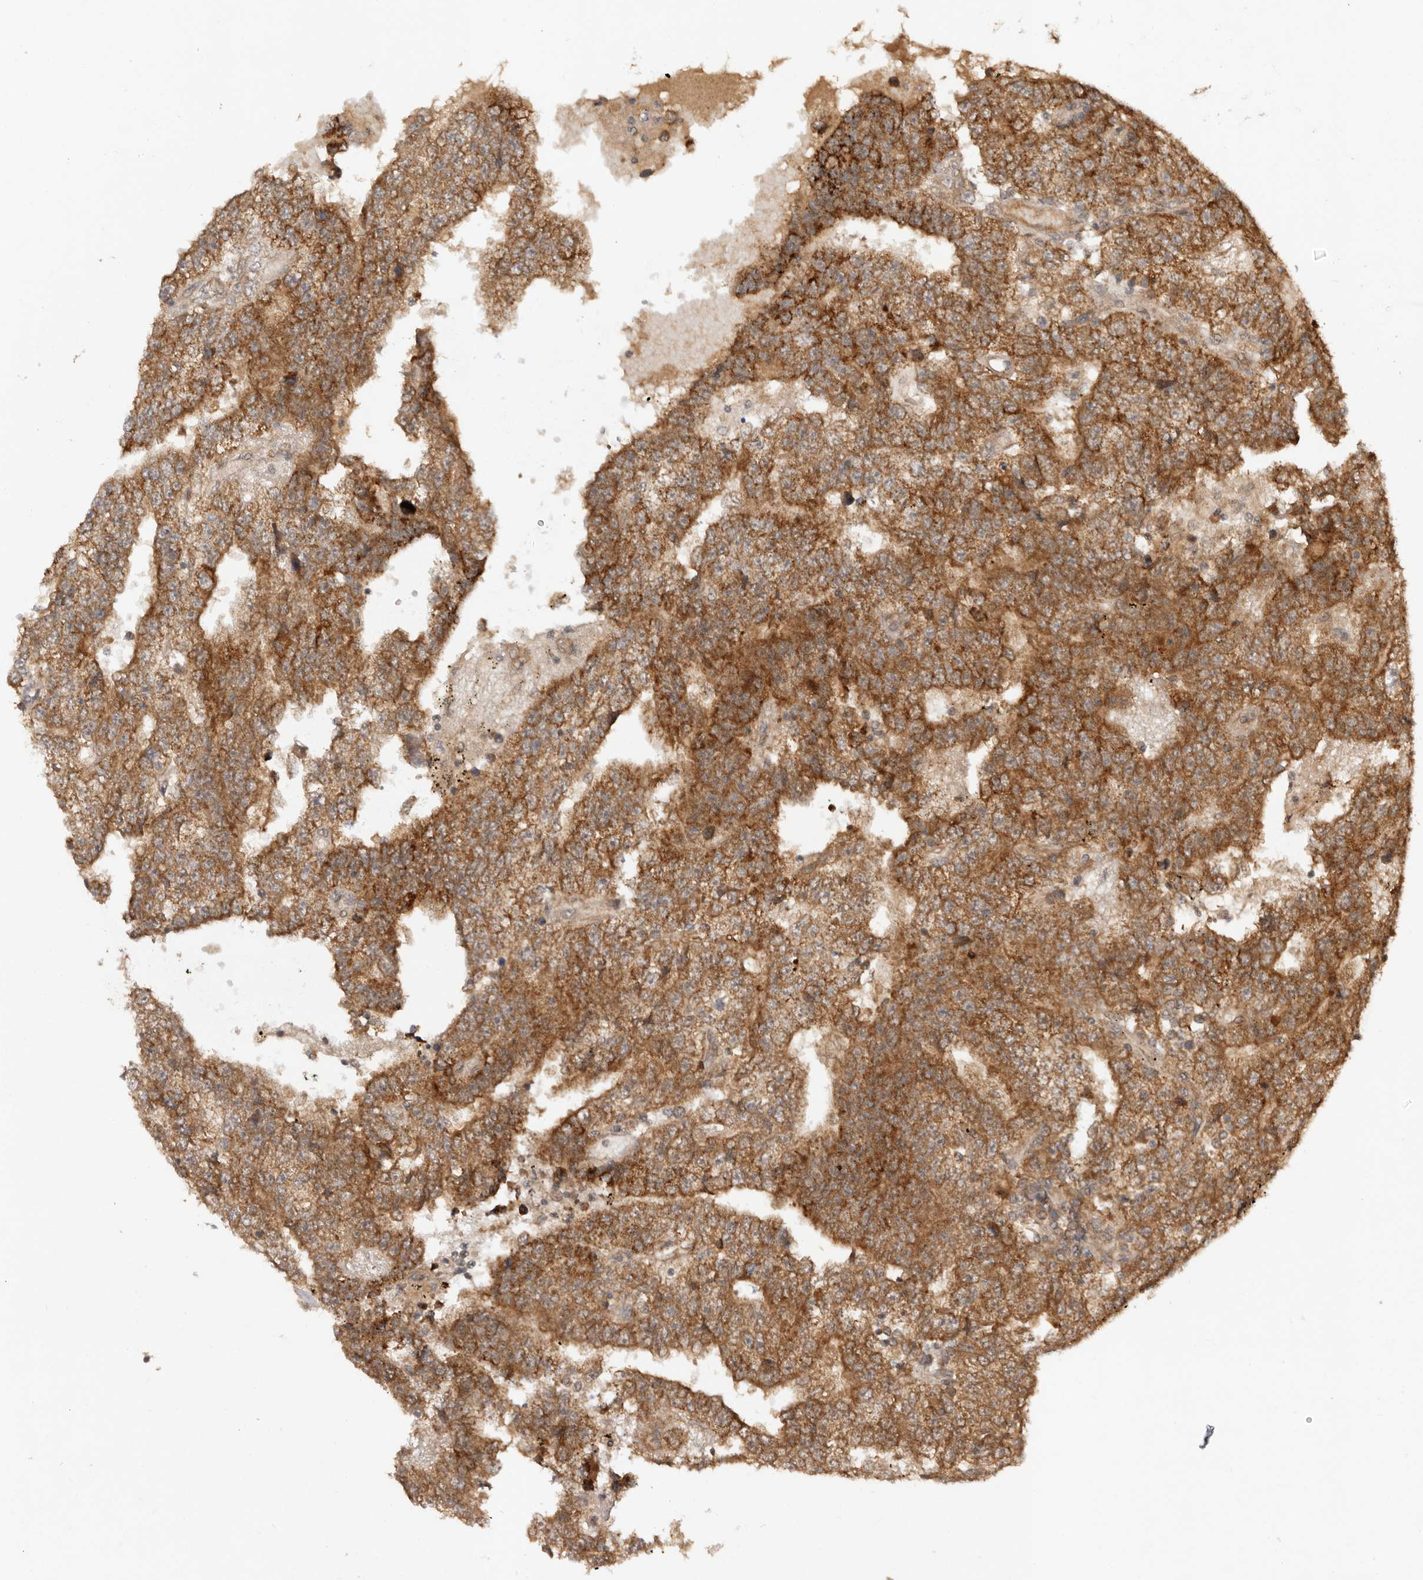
{"staining": {"intensity": "strong", "quantity": ">75%", "location": "cytoplasmic/membranous"}, "tissue": "testis cancer", "cell_type": "Tumor cells", "image_type": "cancer", "snomed": [{"axis": "morphology", "description": "Carcinoma, Embryonal, NOS"}, {"axis": "topography", "description": "Testis"}], "caption": "There is high levels of strong cytoplasmic/membranous expression in tumor cells of embryonal carcinoma (testis), as demonstrated by immunohistochemical staining (brown color).", "gene": "TARS2", "patient": {"sex": "male", "age": 25}}